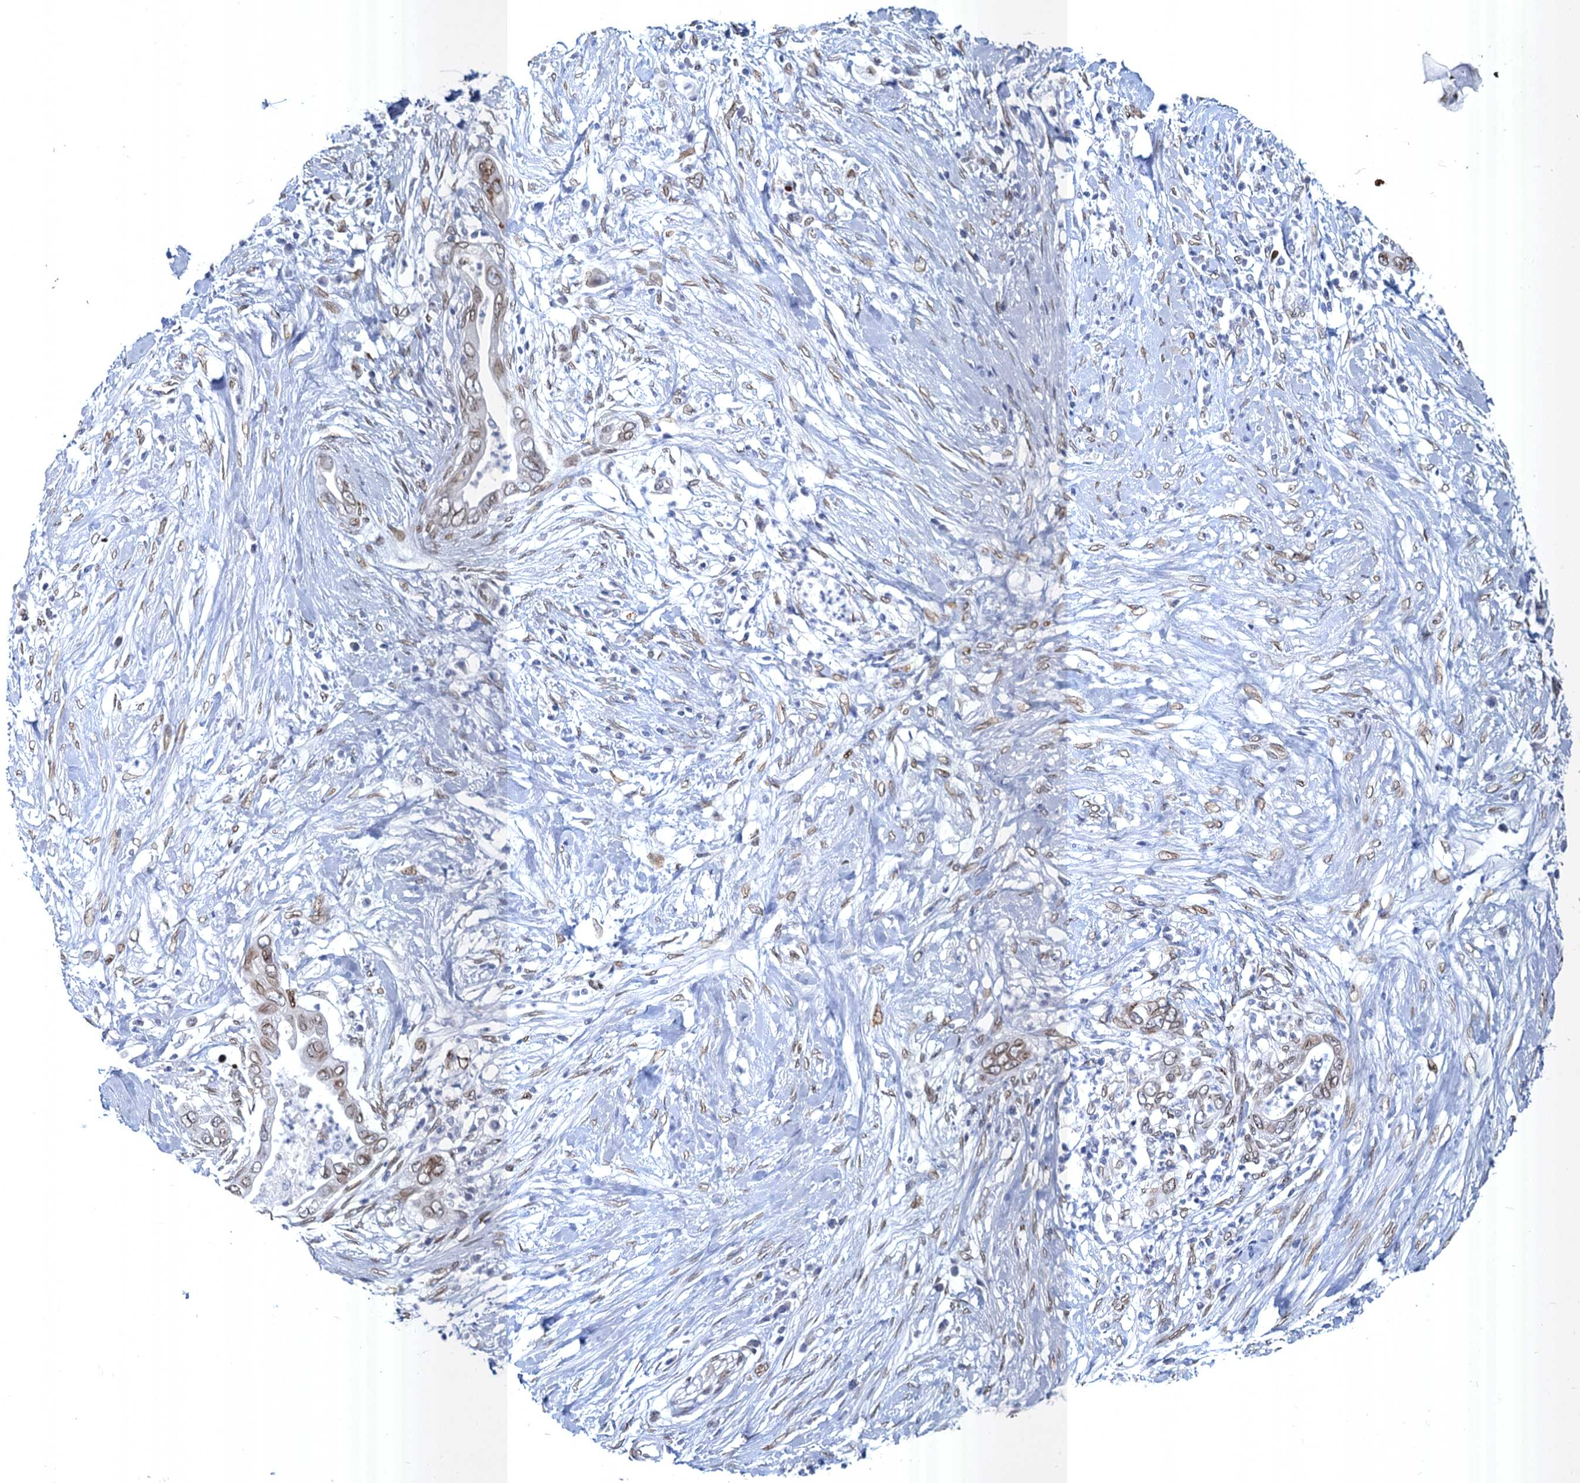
{"staining": {"intensity": "weak", "quantity": ">75%", "location": "cytoplasmic/membranous,nuclear"}, "tissue": "pancreatic cancer", "cell_type": "Tumor cells", "image_type": "cancer", "snomed": [{"axis": "morphology", "description": "Adenocarcinoma, NOS"}, {"axis": "topography", "description": "Pancreas"}], "caption": "Tumor cells demonstrate low levels of weak cytoplasmic/membranous and nuclear staining in about >75% of cells in pancreatic adenocarcinoma. The staining was performed using DAB to visualize the protein expression in brown, while the nuclei were stained in blue with hematoxylin (Magnification: 20x).", "gene": "PRSS35", "patient": {"sex": "male", "age": 75}}